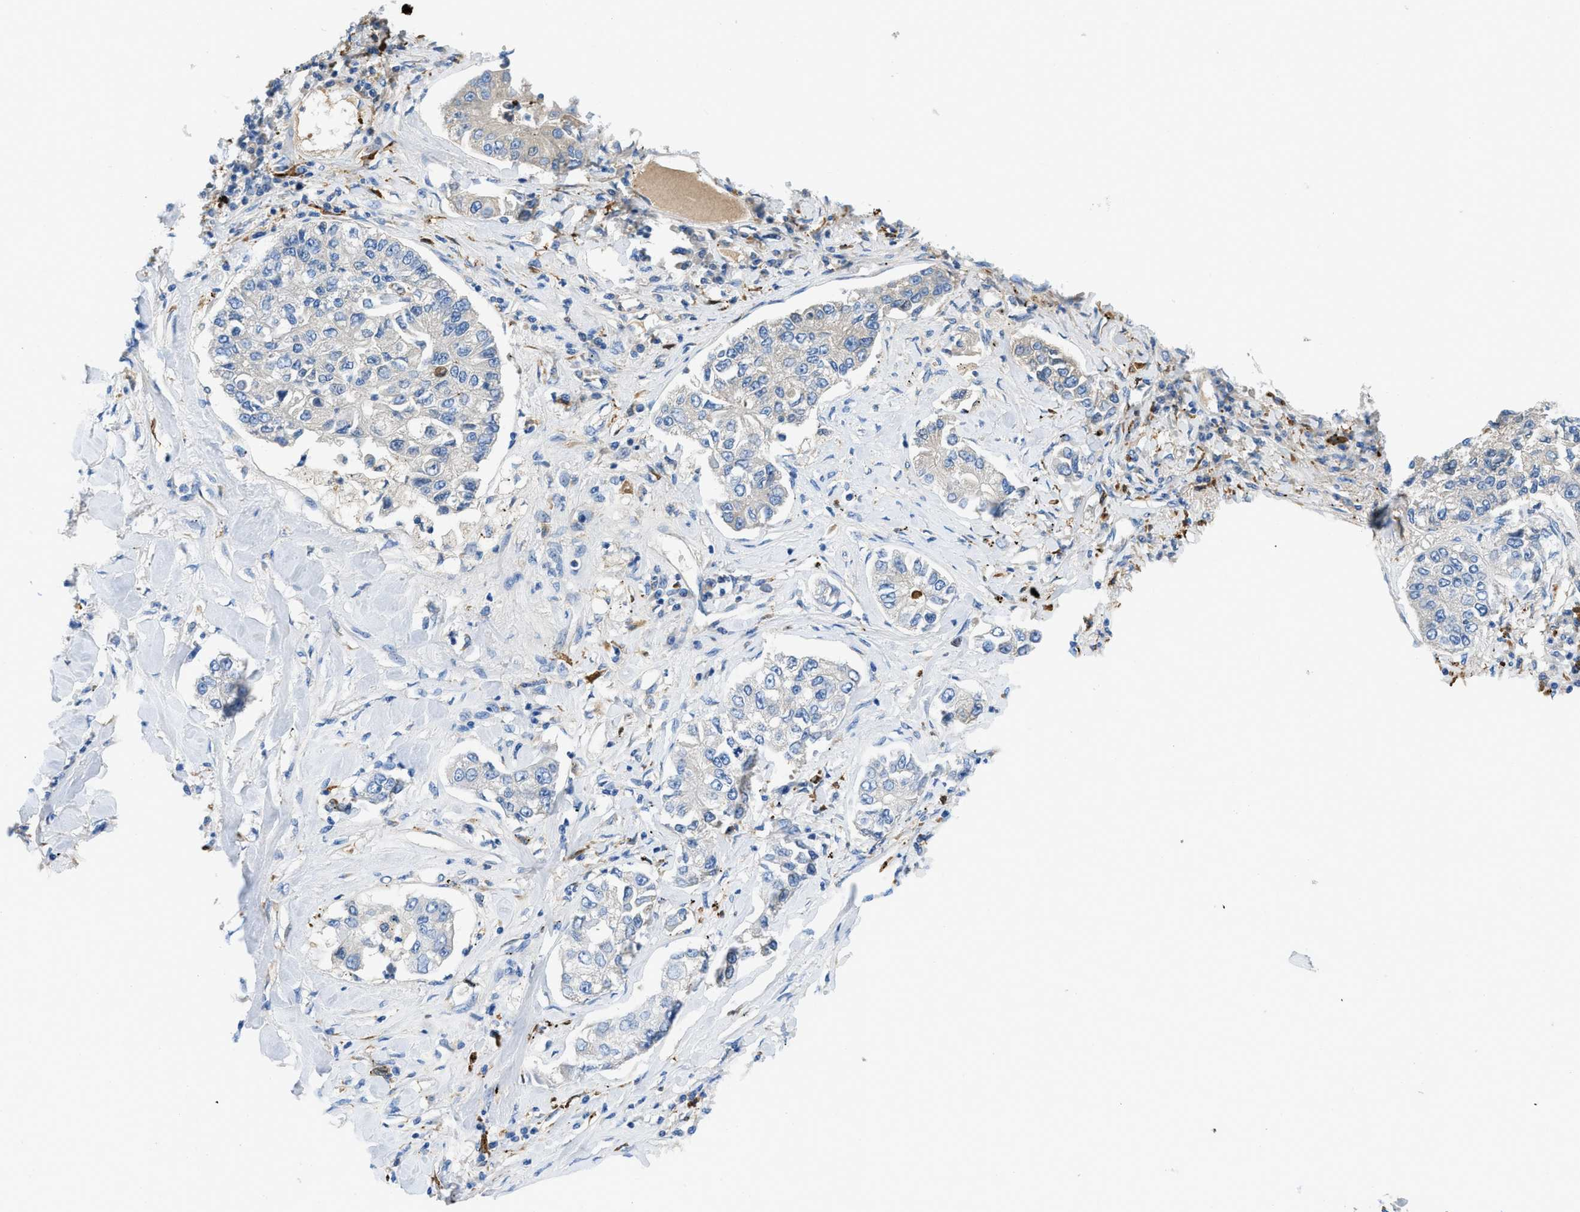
{"staining": {"intensity": "negative", "quantity": "none", "location": "none"}, "tissue": "lung cancer", "cell_type": "Tumor cells", "image_type": "cancer", "snomed": [{"axis": "morphology", "description": "Adenocarcinoma, NOS"}, {"axis": "topography", "description": "Lung"}], "caption": "This image is of lung cancer stained with immunohistochemistry to label a protein in brown with the nuclei are counter-stained blue. There is no expression in tumor cells.", "gene": "XCR1", "patient": {"sex": "male", "age": 49}}